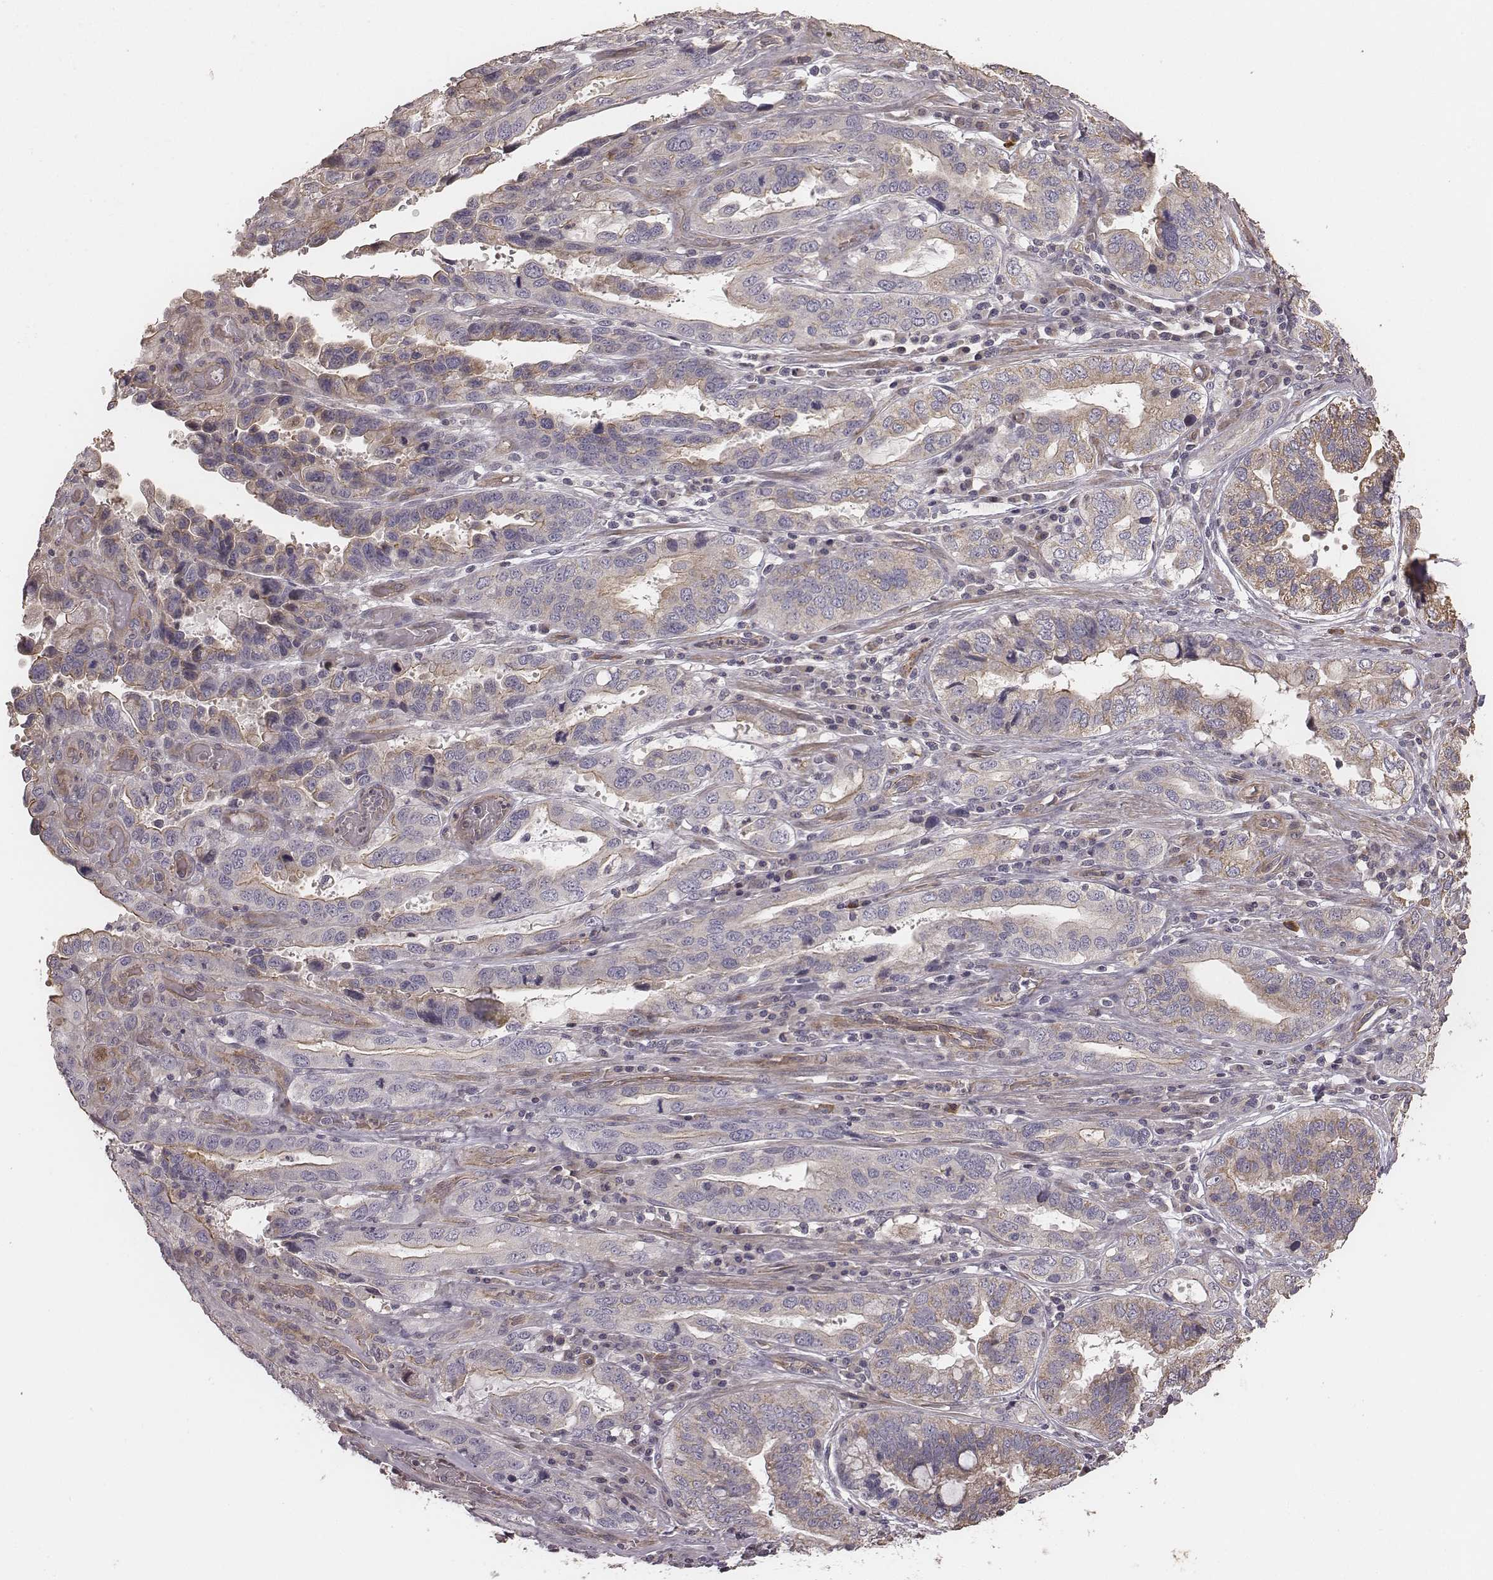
{"staining": {"intensity": "weak", "quantity": "25%-75%", "location": "cytoplasmic/membranous"}, "tissue": "stomach cancer", "cell_type": "Tumor cells", "image_type": "cancer", "snomed": [{"axis": "morphology", "description": "Adenocarcinoma, NOS"}, {"axis": "topography", "description": "Stomach, lower"}], "caption": "Immunohistochemistry (IHC) (DAB) staining of stomach cancer displays weak cytoplasmic/membranous protein expression in approximately 25%-75% of tumor cells. Using DAB (brown) and hematoxylin (blue) stains, captured at high magnification using brightfield microscopy.", "gene": "OTOGL", "patient": {"sex": "female", "age": 76}}